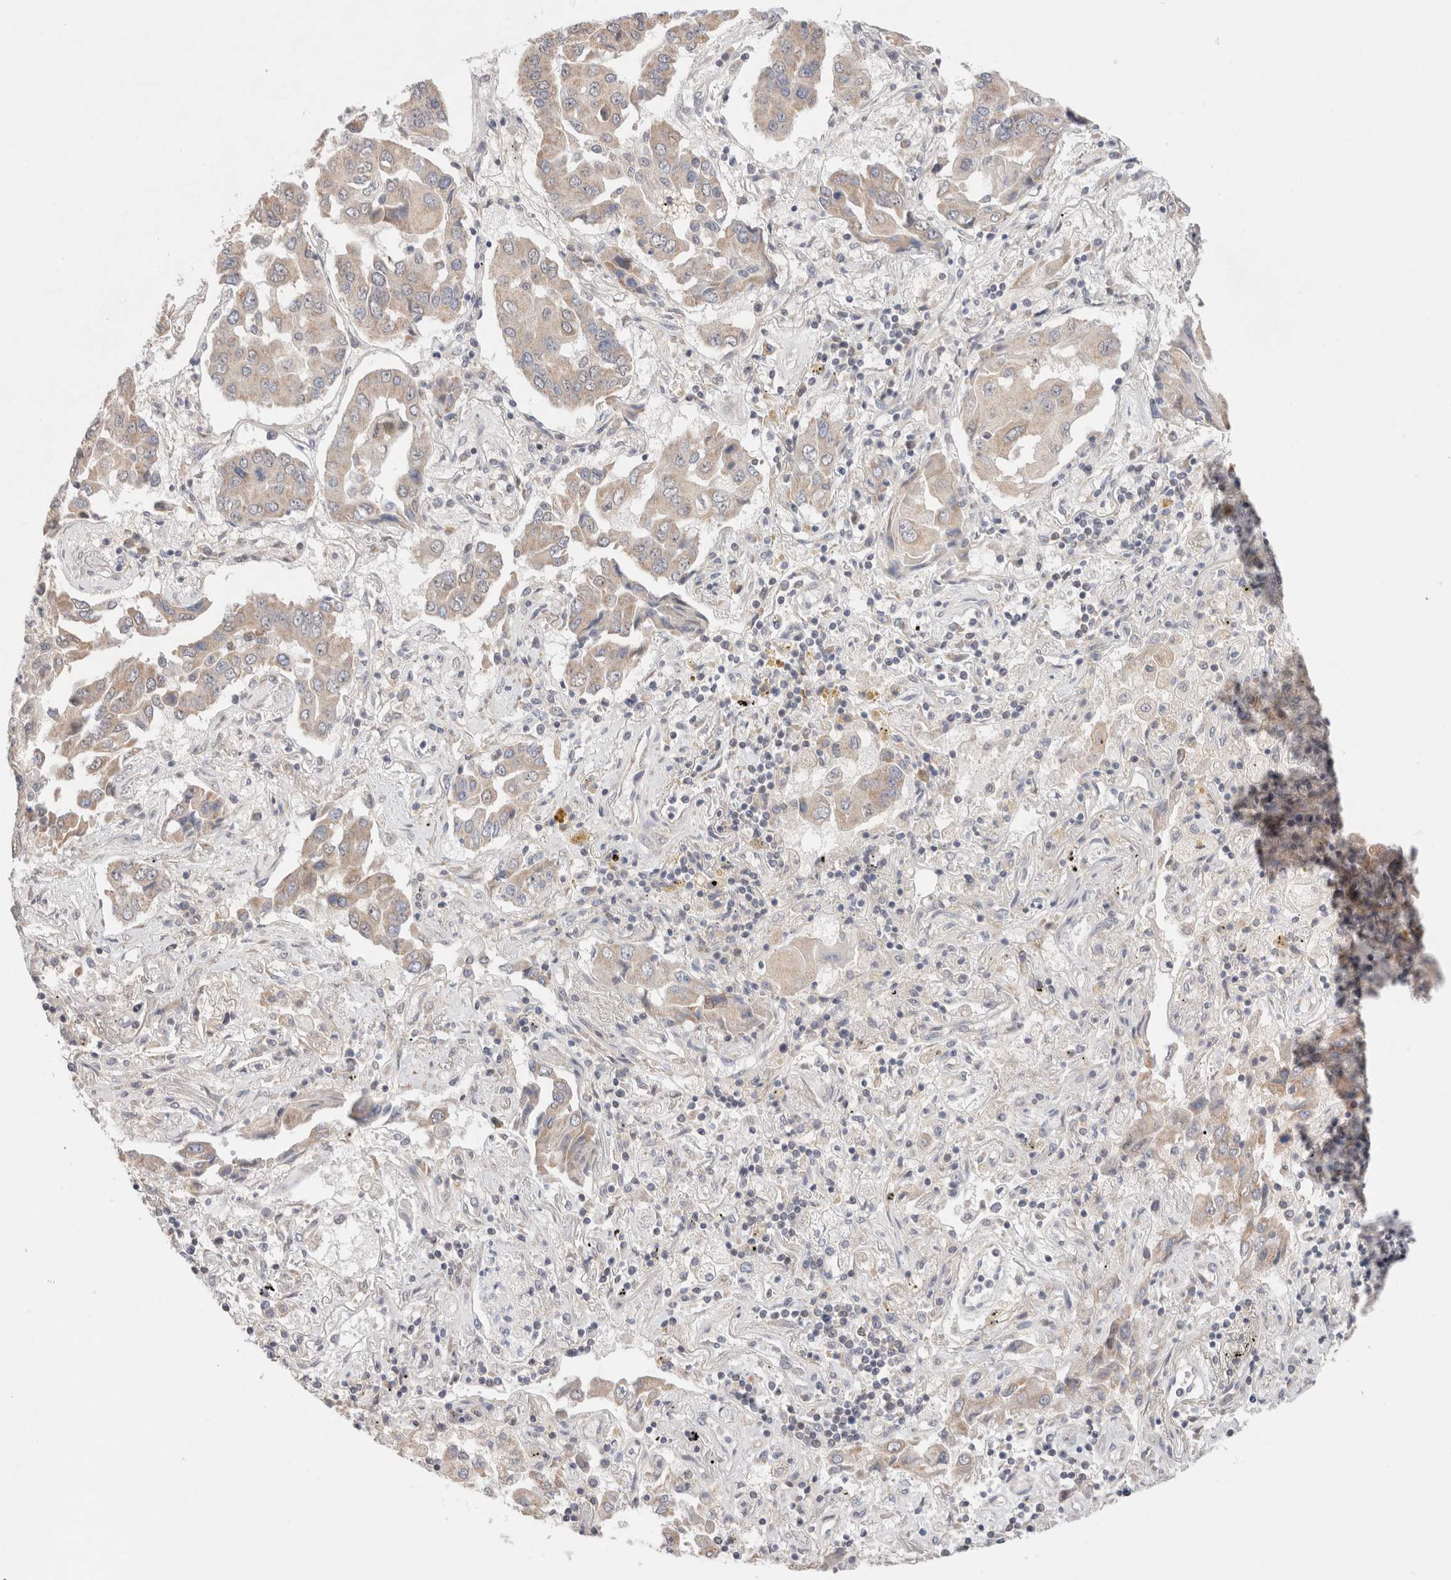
{"staining": {"intensity": "weak", "quantity": "<25%", "location": "cytoplasmic/membranous"}, "tissue": "lung cancer", "cell_type": "Tumor cells", "image_type": "cancer", "snomed": [{"axis": "morphology", "description": "Adenocarcinoma, NOS"}, {"axis": "topography", "description": "Lung"}], "caption": "Lung cancer was stained to show a protein in brown. There is no significant positivity in tumor cells.", "gene": "ERI3", "patient": {"sex": "female", "age": 65}}